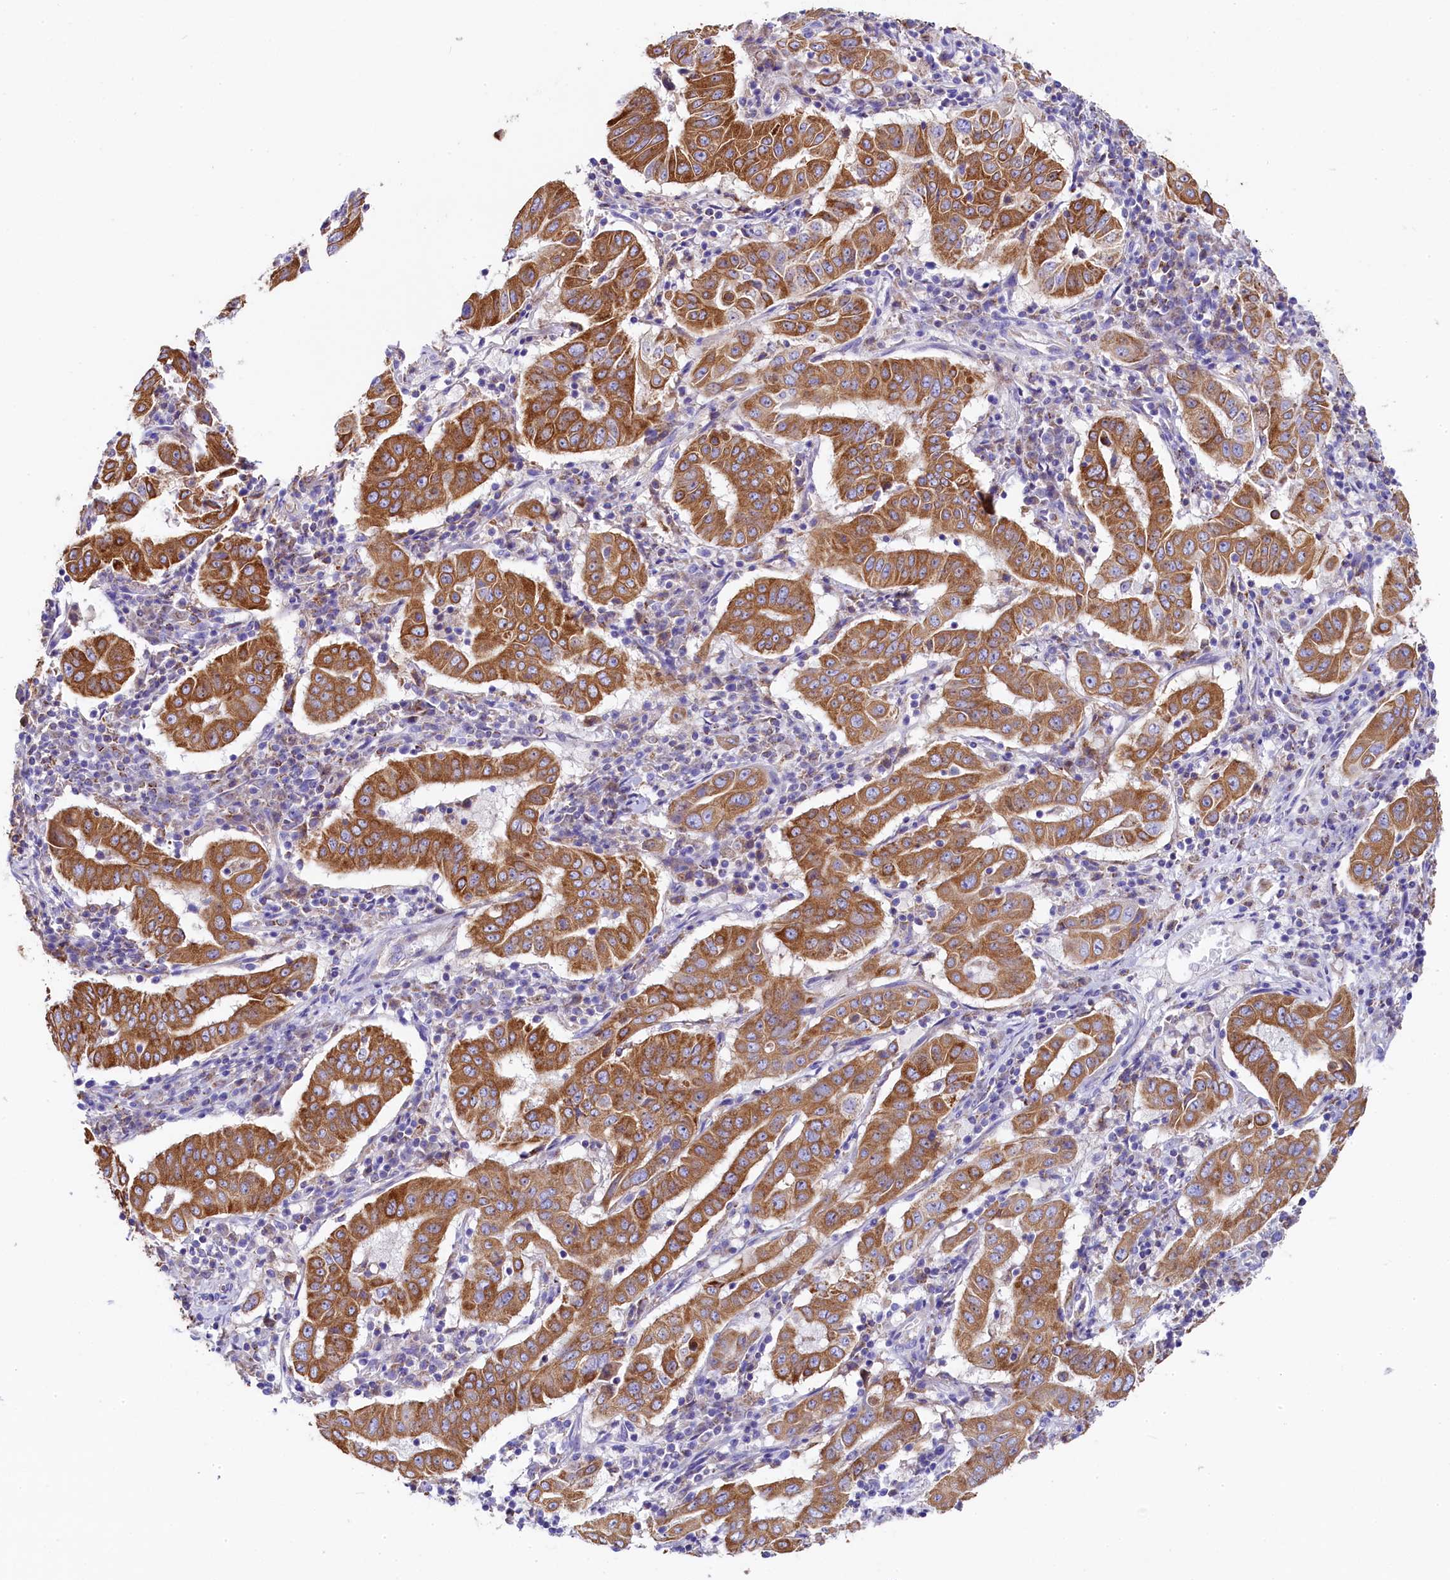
{"staining": {"intensity": "moderate", "quantity": ">75%", "location": "cytoplasmic/membranous"}, "tissue": "pancreatic cancer", "cell_type": "Tumor cells", "image_type": "cancer", "snomed": [{"axis": "morphology", "description": "Adenocarcinoma, NOS"}, {"axis": "topography", "description": "Pancreas"}], "caption": "Immunohistochemistry (IHC) photomicrograph of neoplastic tissue: pancreatic cancer (adenocarcinoma) stained using IHC exhibits medium levels of moderate protein expression localized specifically in the cytoplasmic/membranous of tumor cells, appearing as a cytoplasmic/membranous brown color.", "gene": "CLYBL", "patient": {"sex": "male", "age": 63}}